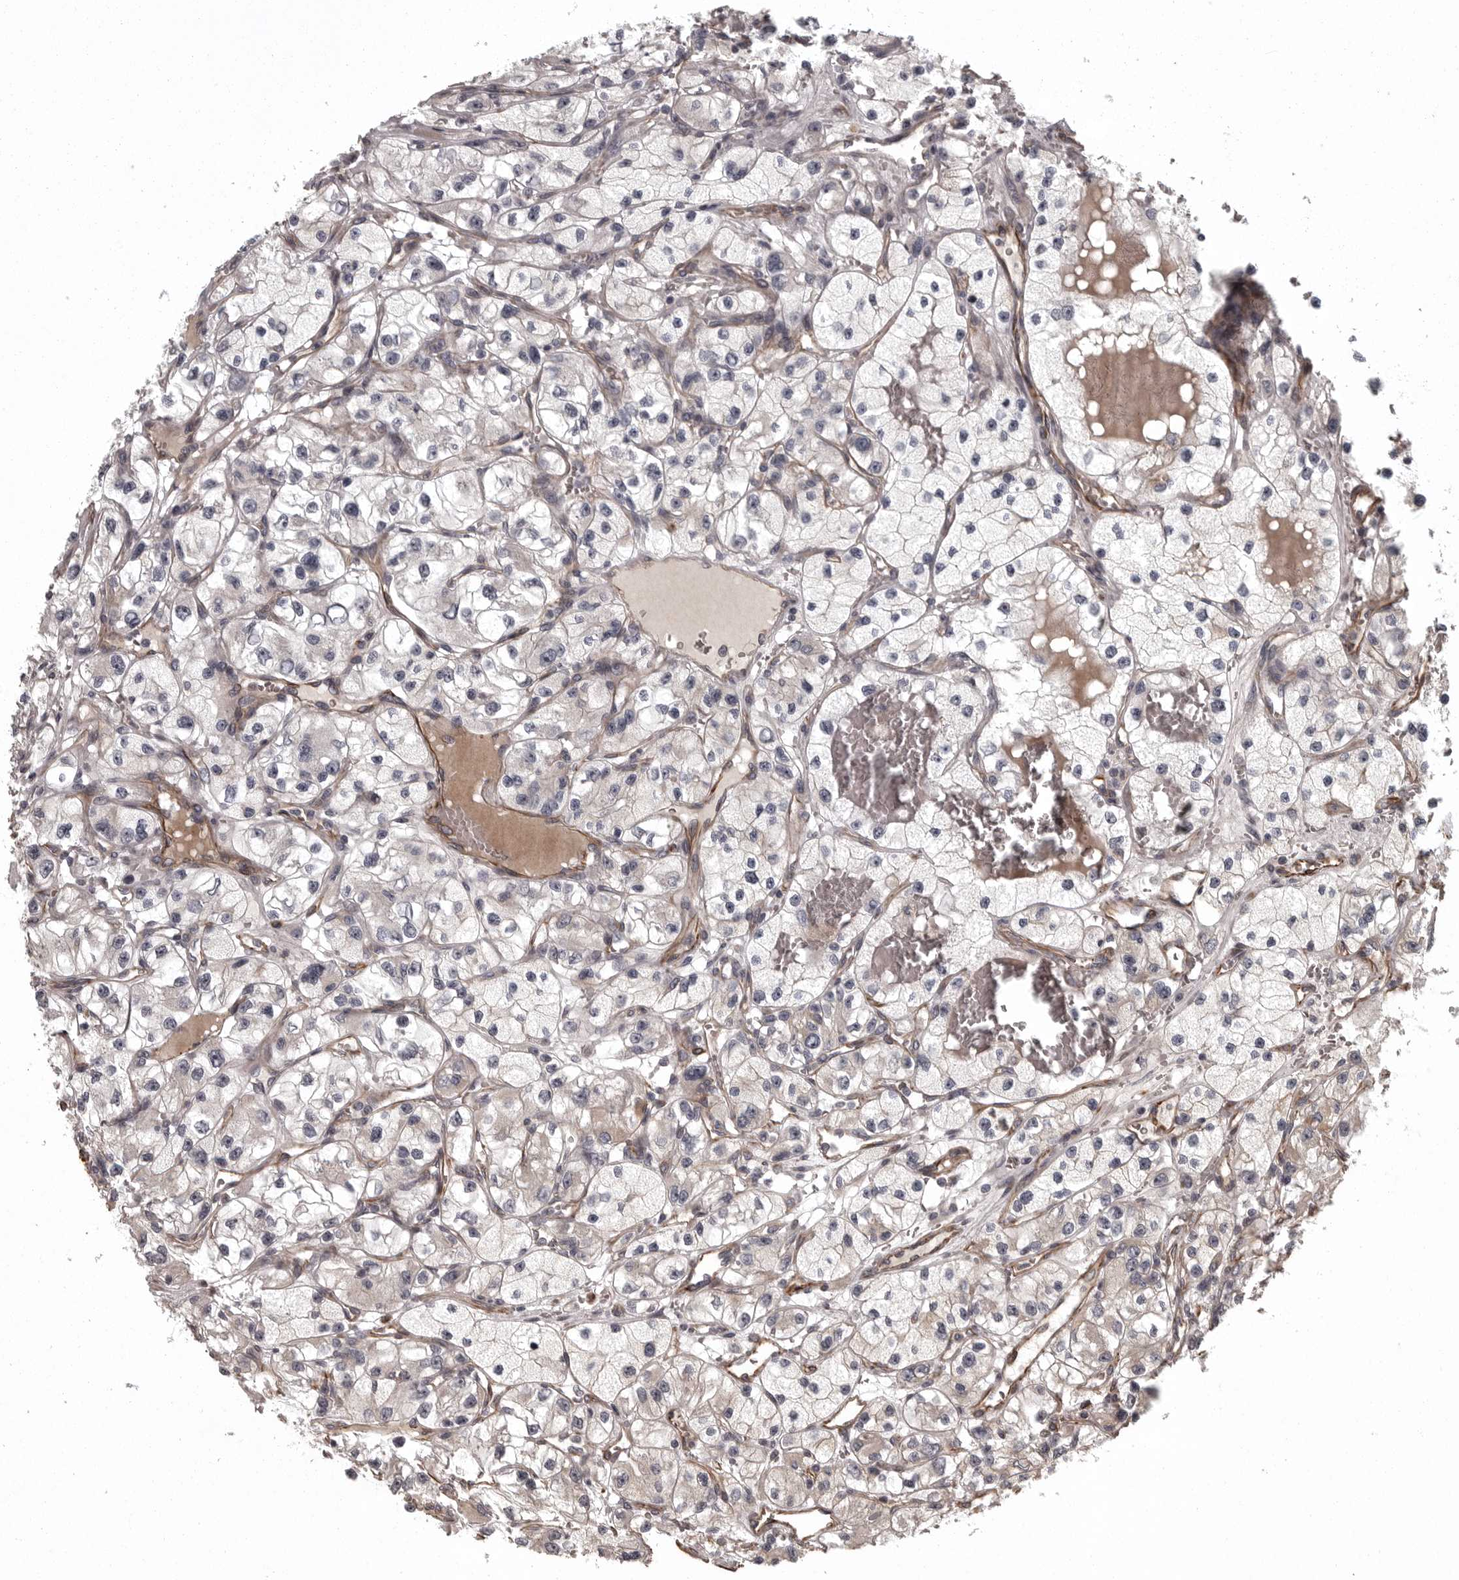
{"staining": {"intensity": "negative", "quantity": "none", "location": "none"}, "tissue": "renal cancer", "cell_type": "Tumor cells", "image_type": "cancer", "snomed": [{"axis": "morphology", "description": "Adenocarcinoma, NOS"}, {"axis": "topography", "description": "Kidney"}], "caption": "Tumor cells show no significant staining in adenocarcinoma (renal). (Stains: DAB immunohistochemistry (IHC) with hematoxylin counter stain, Microscopy: brightfield microscopy at high magnification).", "gene": "FAAP100", "patient": {"sex": "female", "age": 57}}